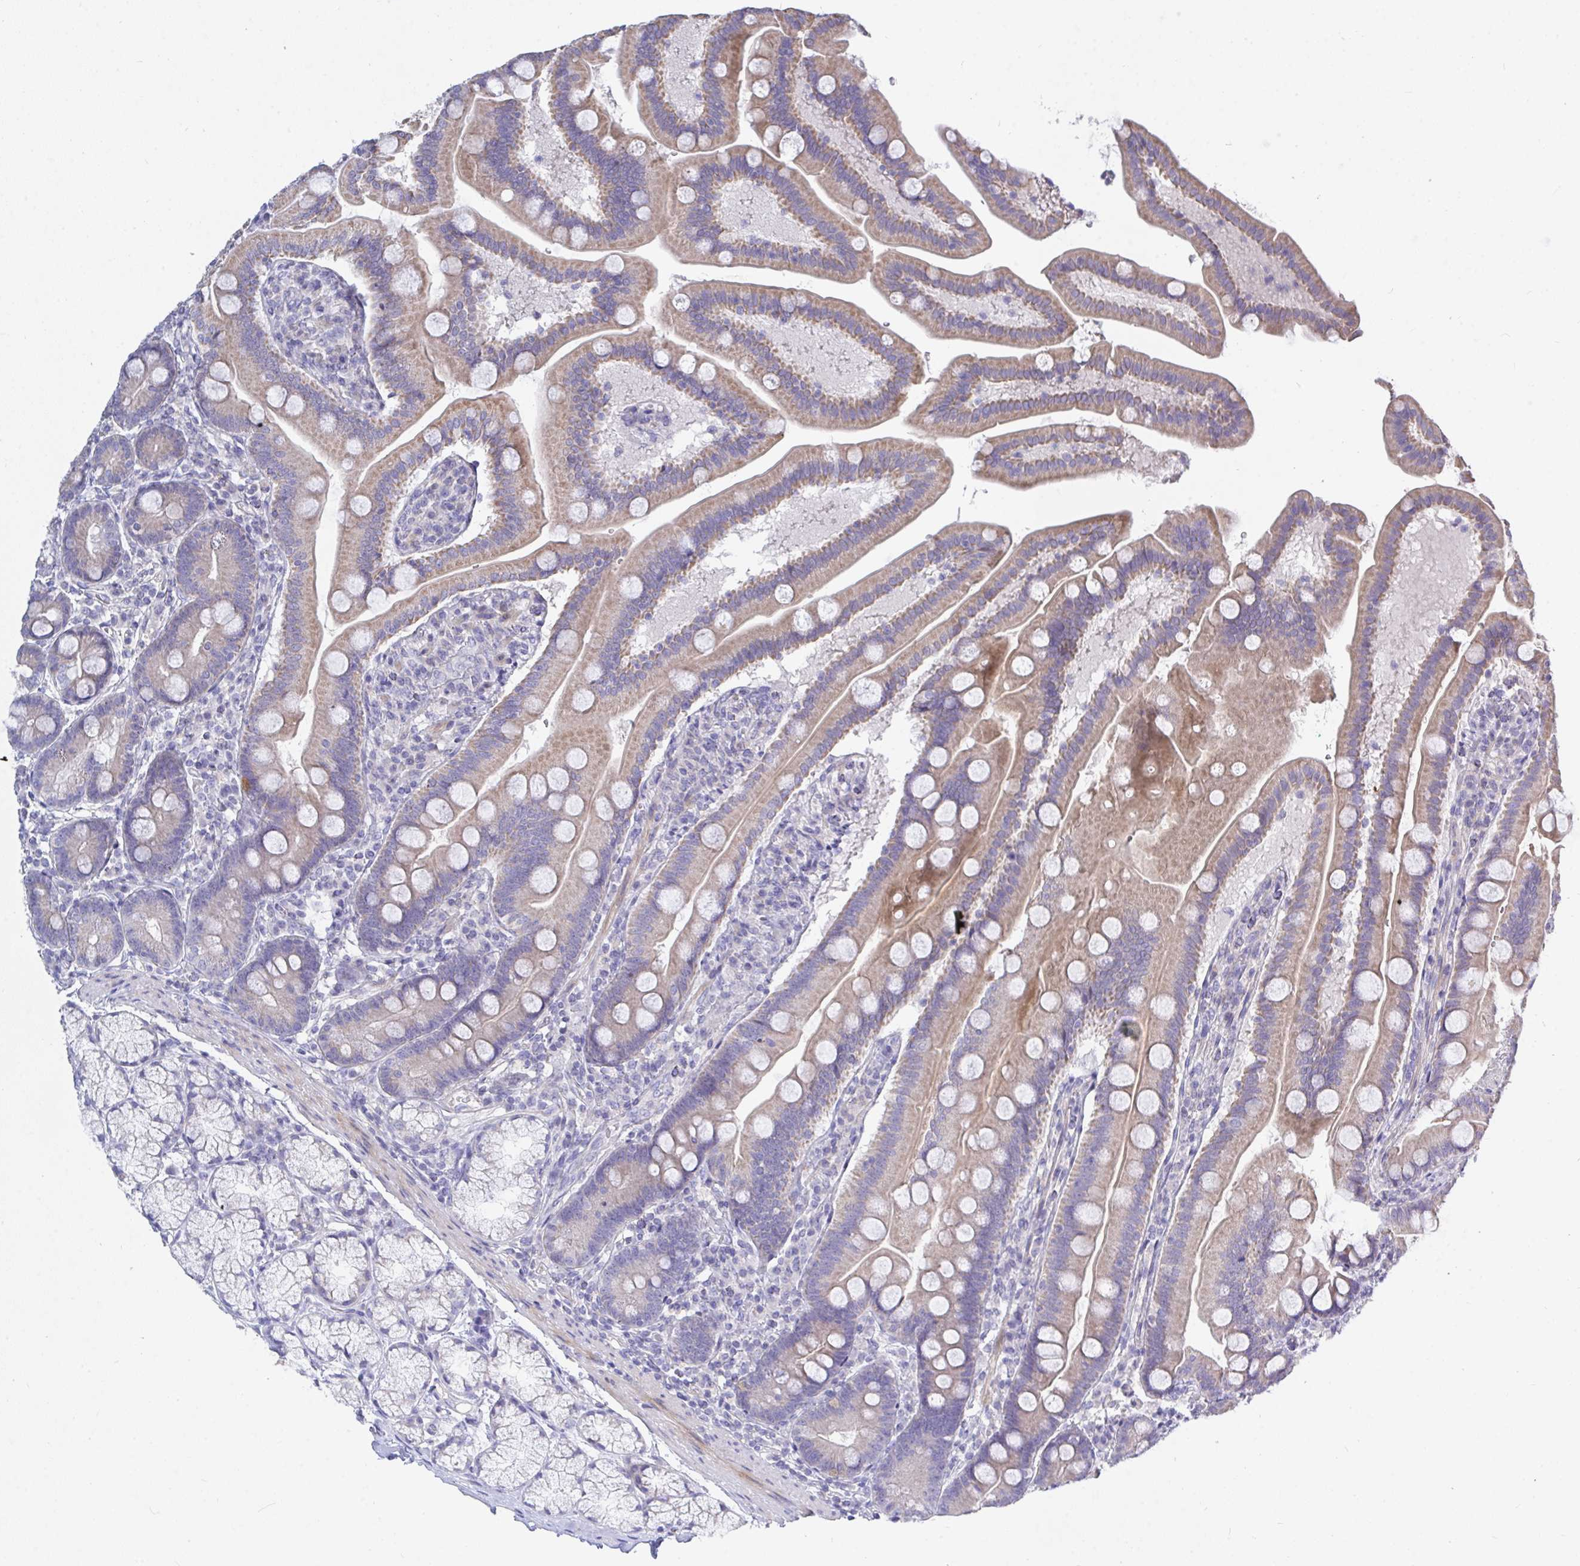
{"staining": {"intensity": "moderate", "quantity": "25%-75%", "location": "cytoplasmic/membranous"}, "tissue": "duodenum", "cell_type": "Glandular cells", "image_type": "normal", "snomed": [{"axis": "morphology", "description": "Normal tissue, NOS"}, {"axis": "topography", "description": "Duodenum"}], "caption": "Protein analysis of benign duodenum shows moderate cytoplasmic/membranous staining in about 25%-75% of glandular cells.", "gene": "ZNF561", "patient": {"sex": "female", "age": 67}}